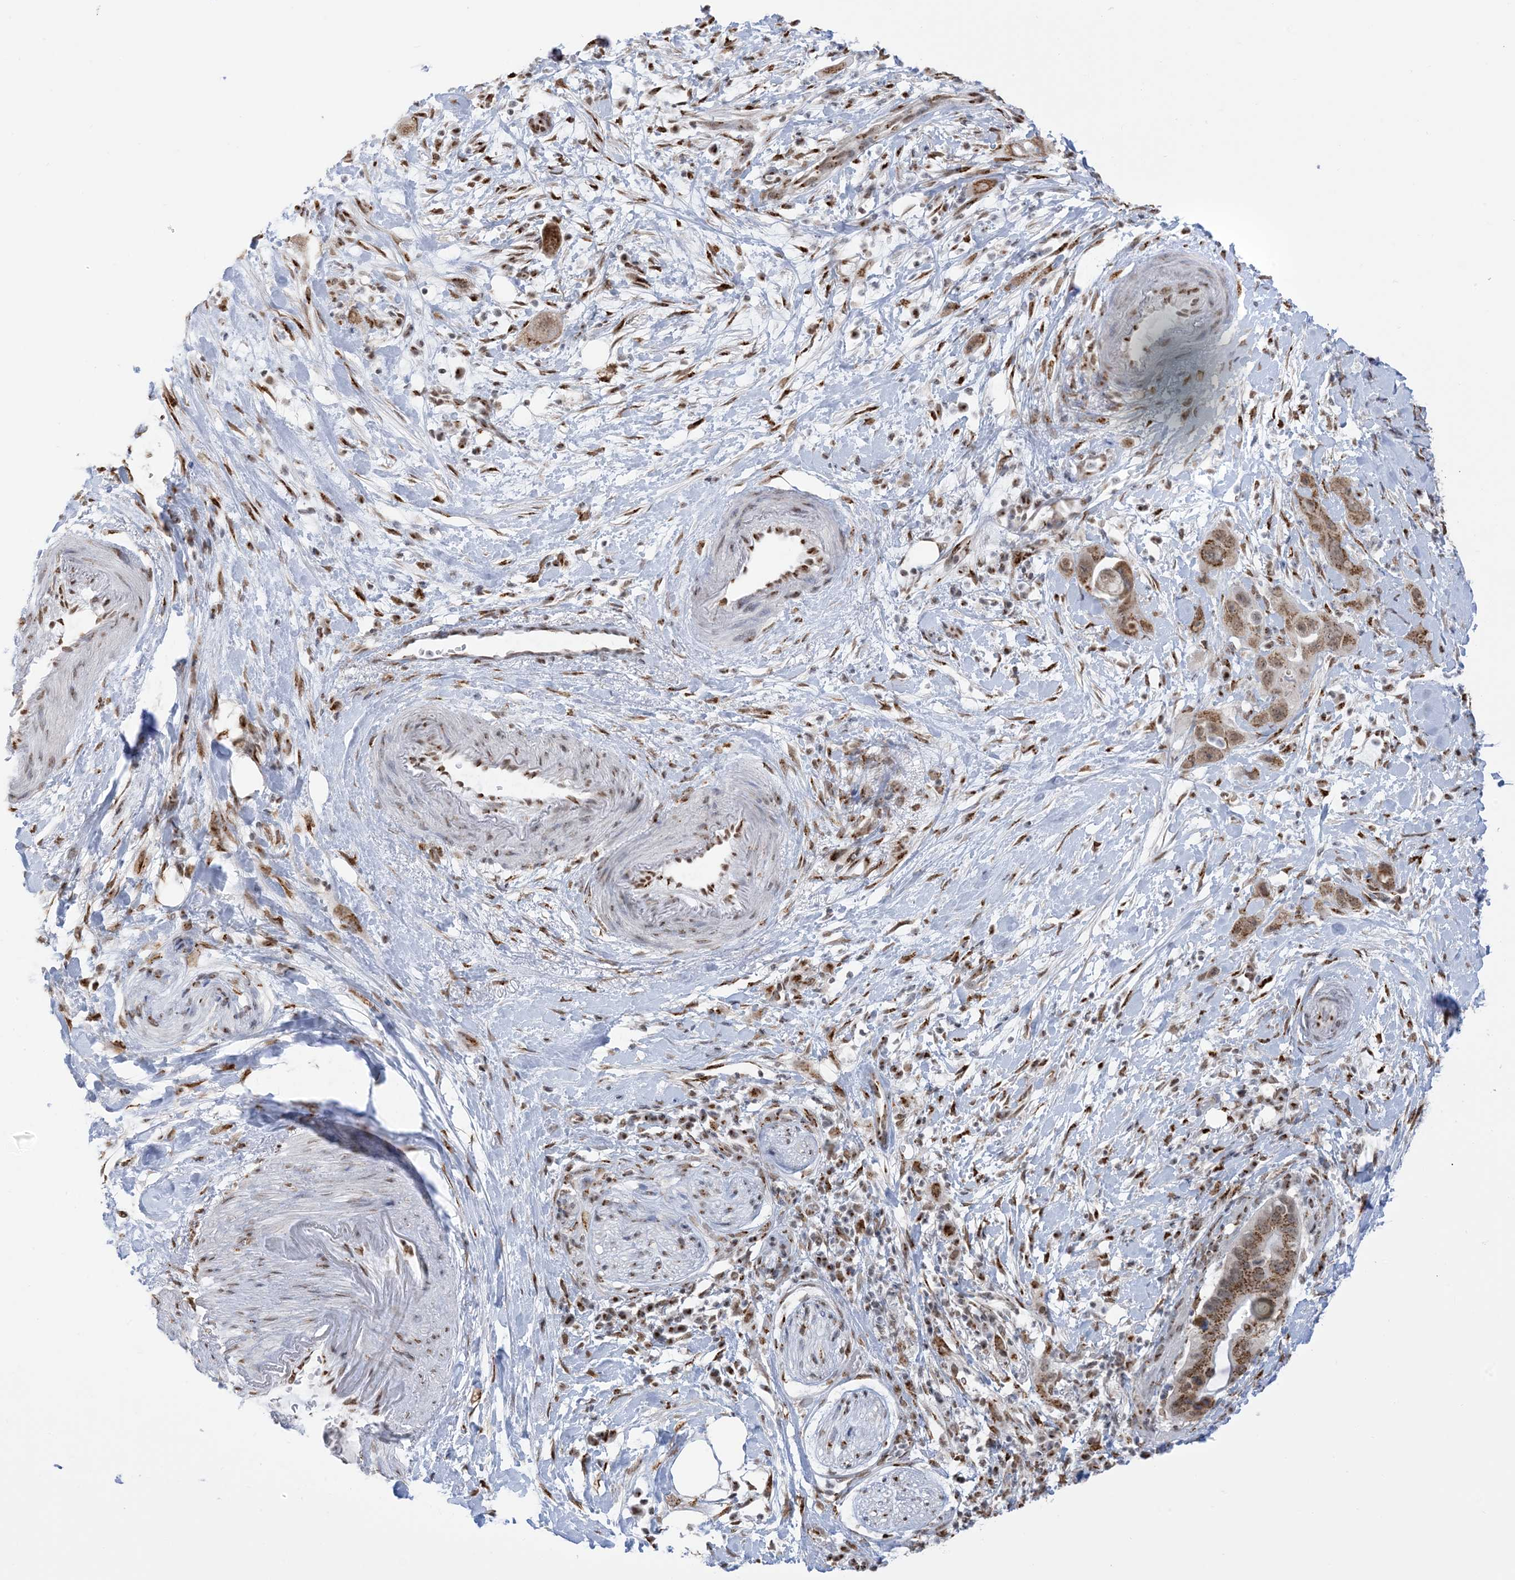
{"staining": {"intensity": "moderate", "quantity": ">75%", "location": "cytoplasmic/membranous,nuclear"}, "tissue": "pancreatic cancer", "cell_type": "Tumor cells", "image_type": "cancer", "snomed": [{"axis": "morphology", "description": "Adenocarcinoma, NOS"}, {"axis": "topography", "description": "Pancreas"}], "caption": "Pancreatic cancer was stained to show a protein in brown. There is medium levels of moderate cytoplasmic/membranous and nuclear expression in approximately >75% of tumor cells. (Brightfield microscopy of DAB IHC at high magnification).", "gene": "GPR107", "patient": {"sex": "female", "age": 71}}